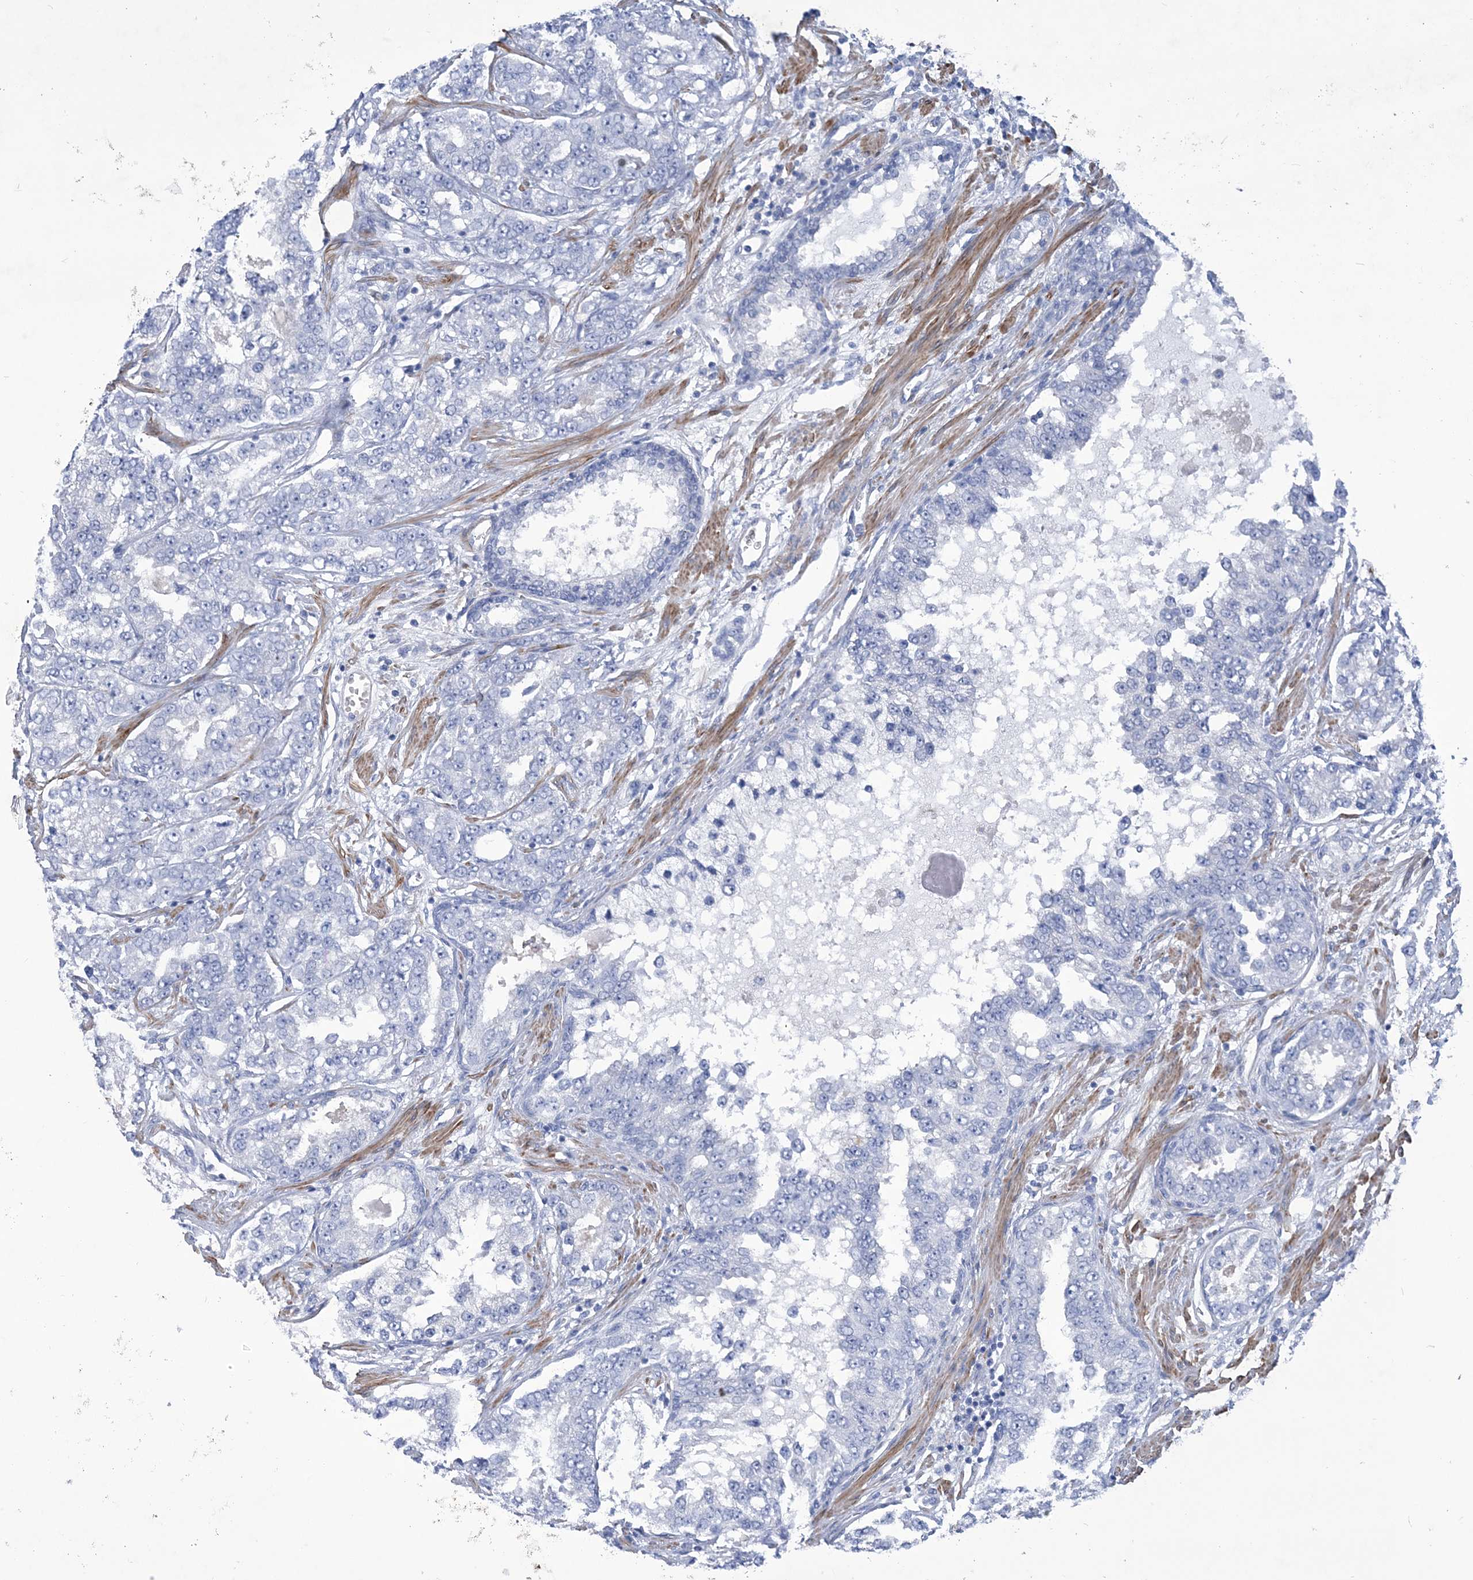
{"staining": {"intensity": "negative", "quantity": "none", "location": "none"}, "tissue": "prostate cancer", "cell_type": "Tumor cells", "image_type": "cancer", "snomed": [{"axis": "morphology", "description": "Normal tissue, NOS"}, {"axis": "morphology", "description": "Adenocarcinoma, High grade"}, {"axis": "topography", "description": "Prostate"}], "caption": "Immunohistochemistry of human adenocarcinoma (high-grade) (prostate) reveals no expression in tumor cells.", "gene": "WDR74", "patient": {"sex": "male", "age": 83}}